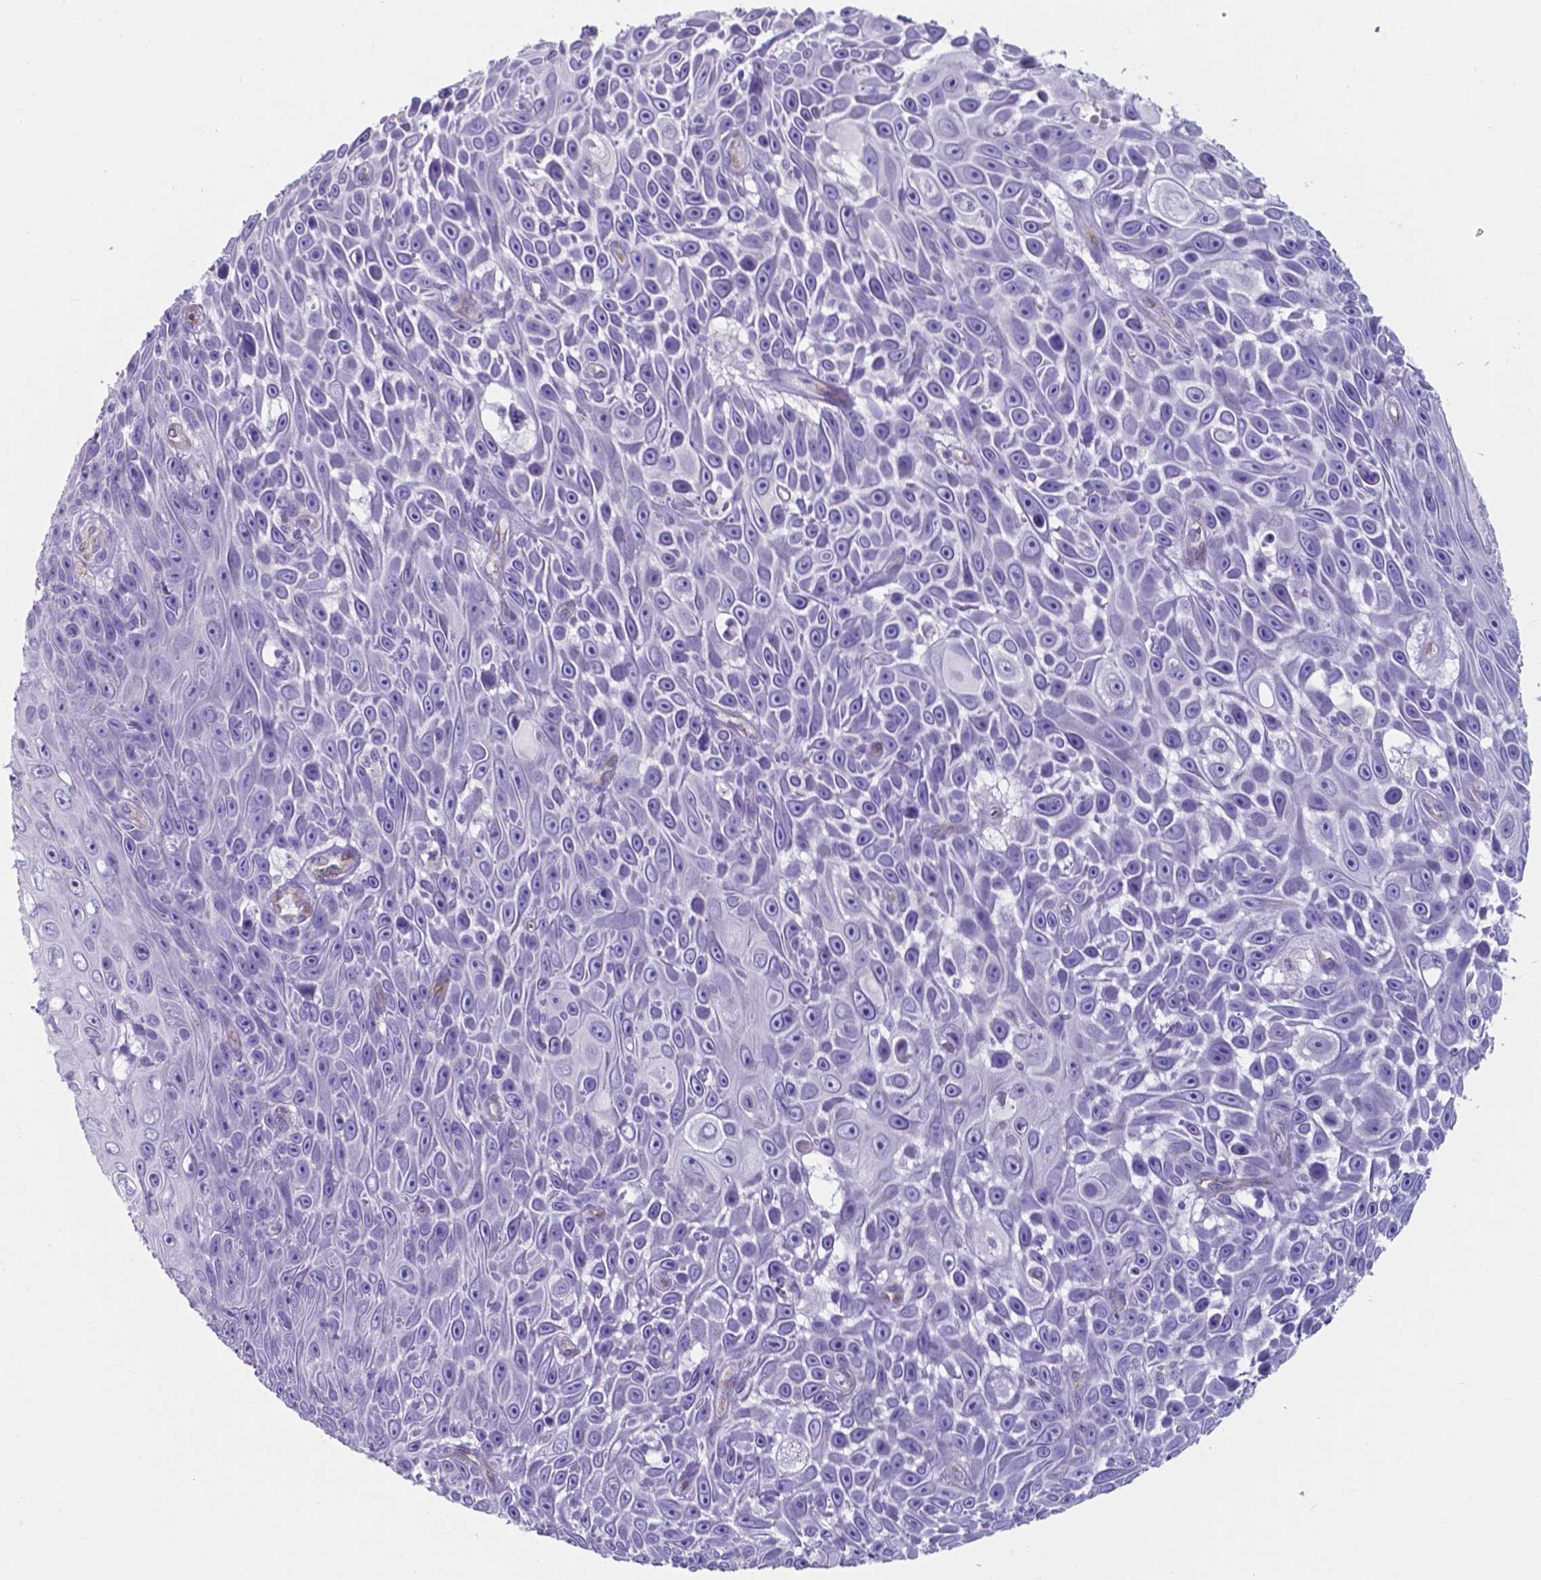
{"staining": {"intensity": "negative", "quantity": "none", "location": "none"}, "tissue": "skin cancer", "cell_type": "Tumor cells", "image_type": "cancer", "snomed": [{"axis": "morphology", "description": "Squamous cell carcinoma, NOS"}, {"axis": "topography", "description": "Skin"}], "caption": "This is an IHC photomicrograph of skin cancer (squamous cell carcinoma). There is no positivity in tumor cells.", "gene": "UBE2J1", "patient": {"sex": "male", "age": 82}}